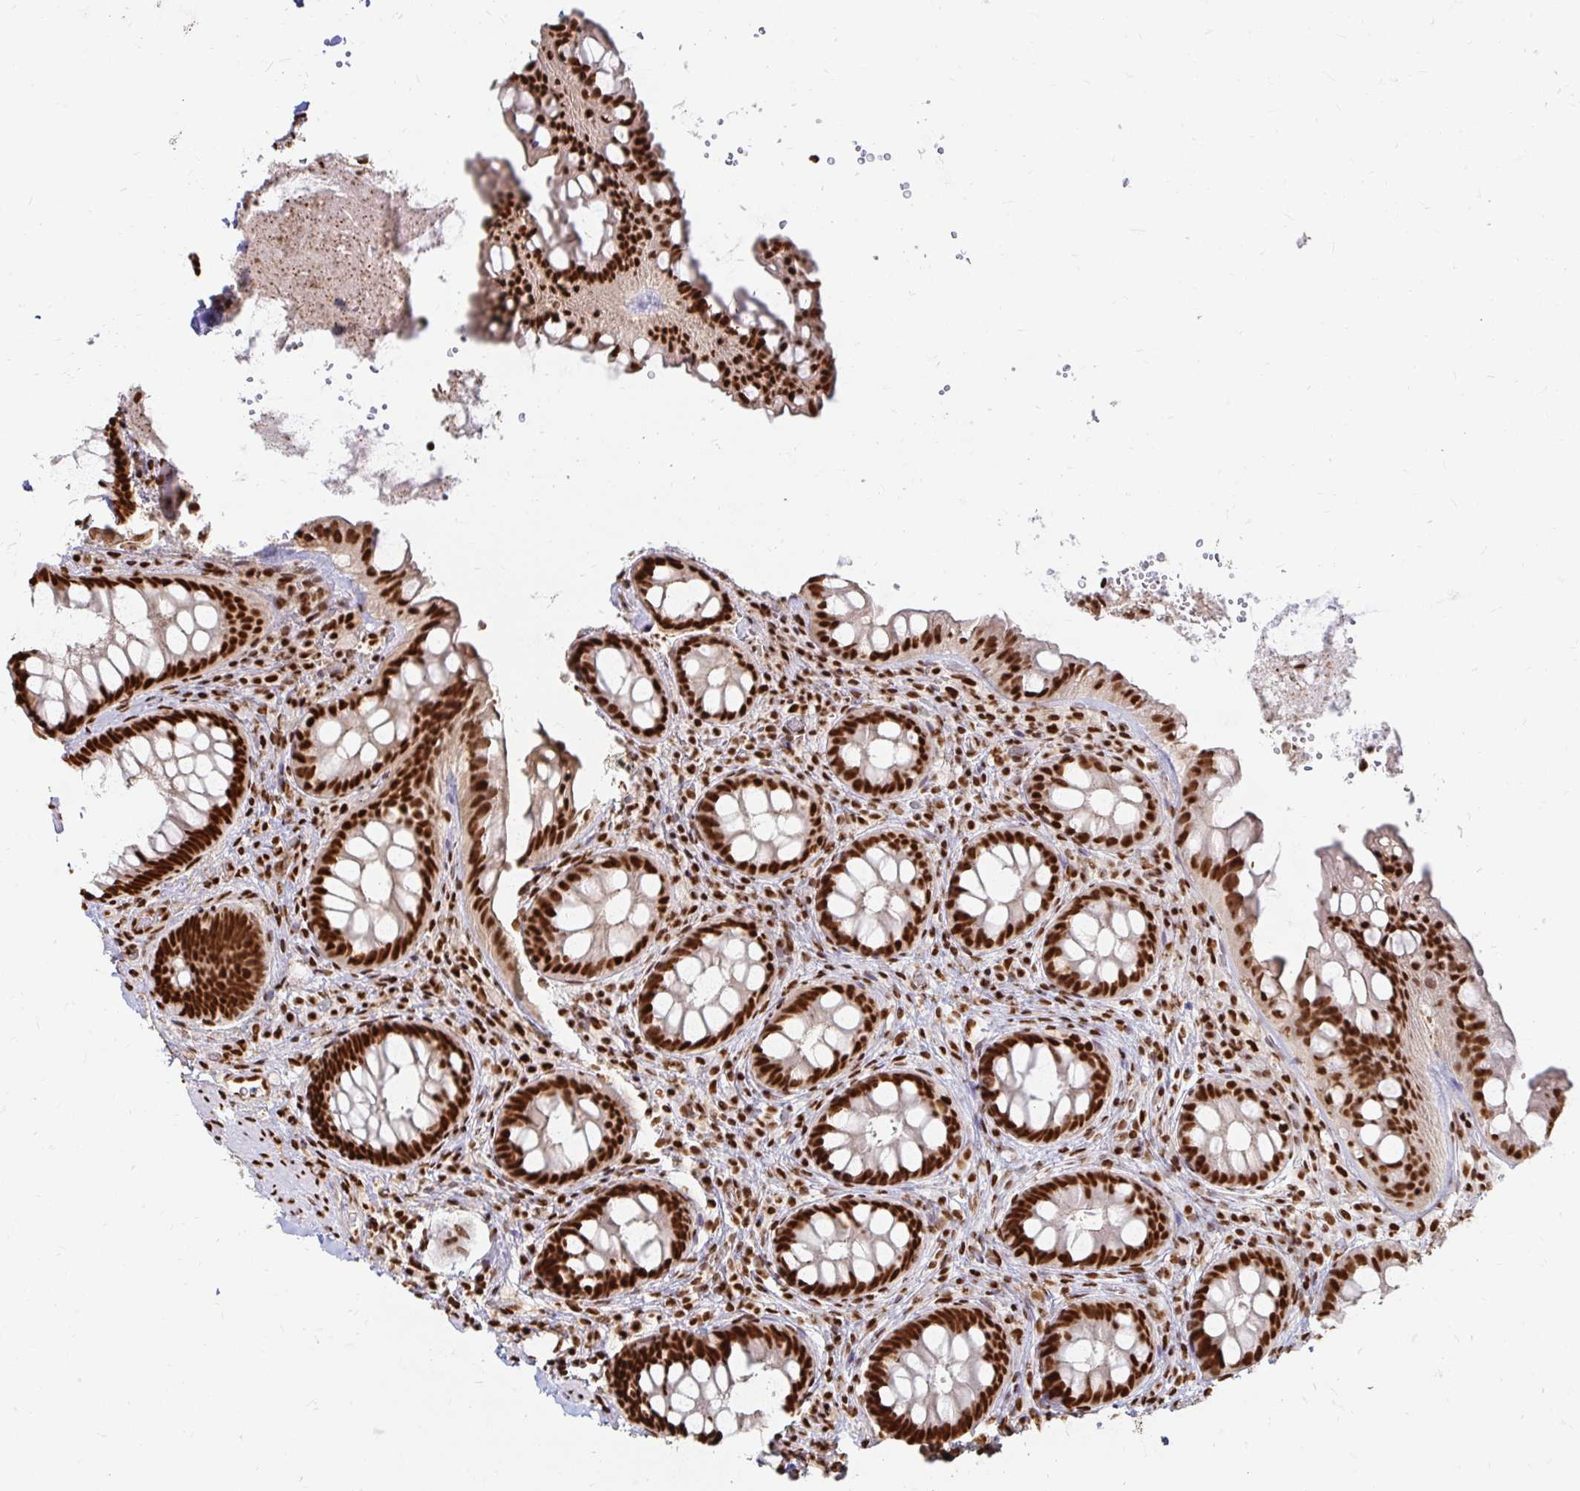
{"staining": {"intensity": "strong", "quantity": ">75%", "location": "nuclear"}, "tissue": "rectum", "cell_type": "Glandular cells", "image_type": "normal", "snomed": [{"axis": "morphology", "description": "Normal tissue, NOS"}, {"axis": "topography", "description": "Rectum"}], "caption": "Immunohistochemistry staining of unremarkable rectum, which shows high levels of strong nuclear expression in approximately >75% of glandular cells indicating strong nuclear protein expression. The staining was performed using DAB (brown) for protein detection and nuclei were counterstained in hematoxylin (blue).", "gene": "HNRNPU", "patient": {"sex": "female", "age": 69}}